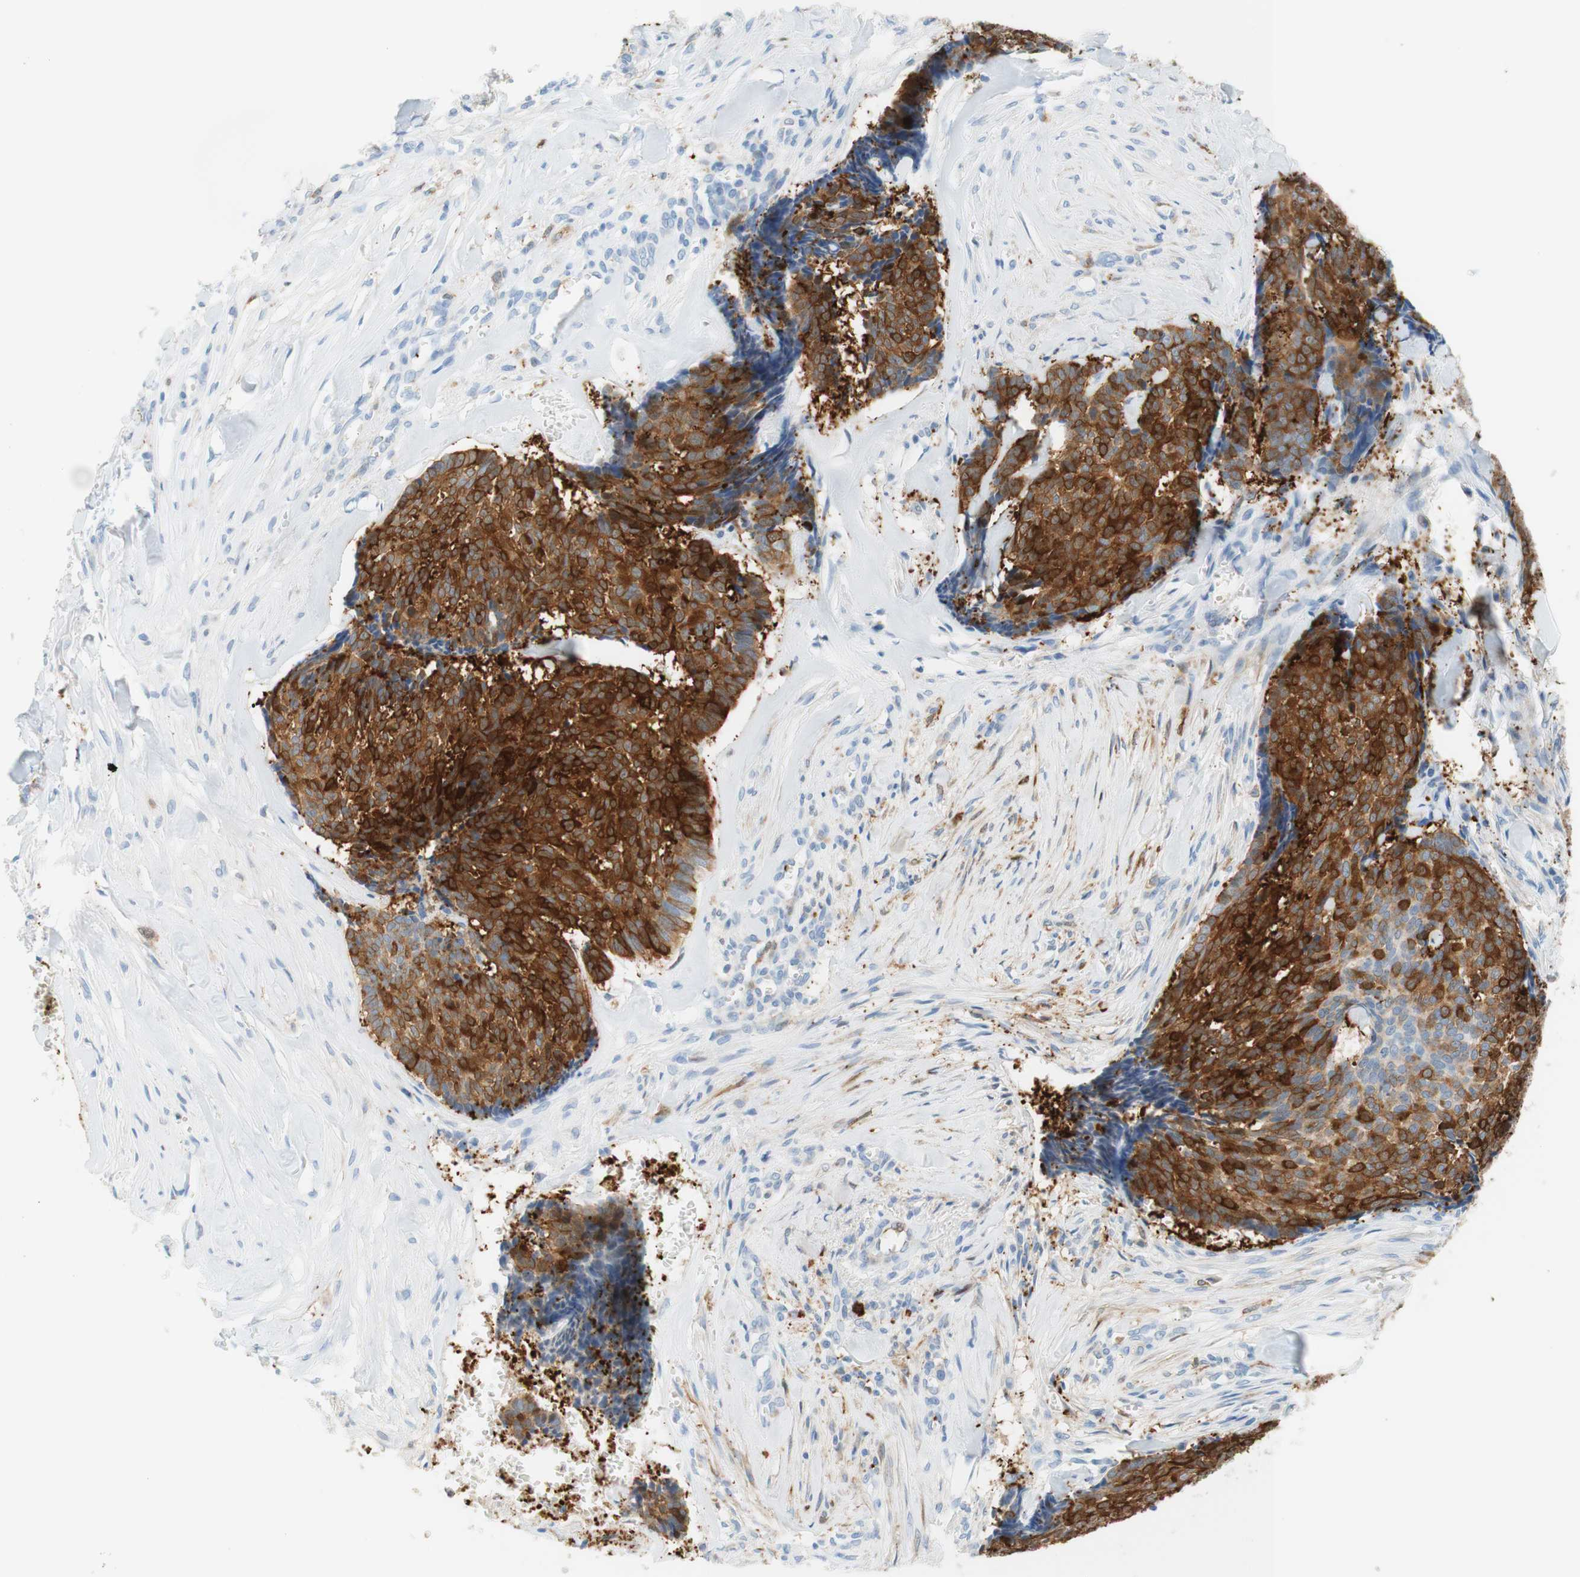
{"staining": {"intensity": "strong", "quantity": "25%-75%", "location": "cytoplasmic/membranous"}, "tissue": "skin cancer", "cell_type": "Tumor cells", "image_type": "cancer", "snomed": [{"axis": "morphology", "description": "Basal cell carcinoma"}, {"axis": "topography", "description": "Skin"}], "caption": "Skin cancer tissue exhibits strong cytoplasmic/membranous staining in approximately 25%-75% of tumor cells, visualized by immunohistochemistry.", "gene": "STMN1", "patient": {"sex": "male", "age": 84}}